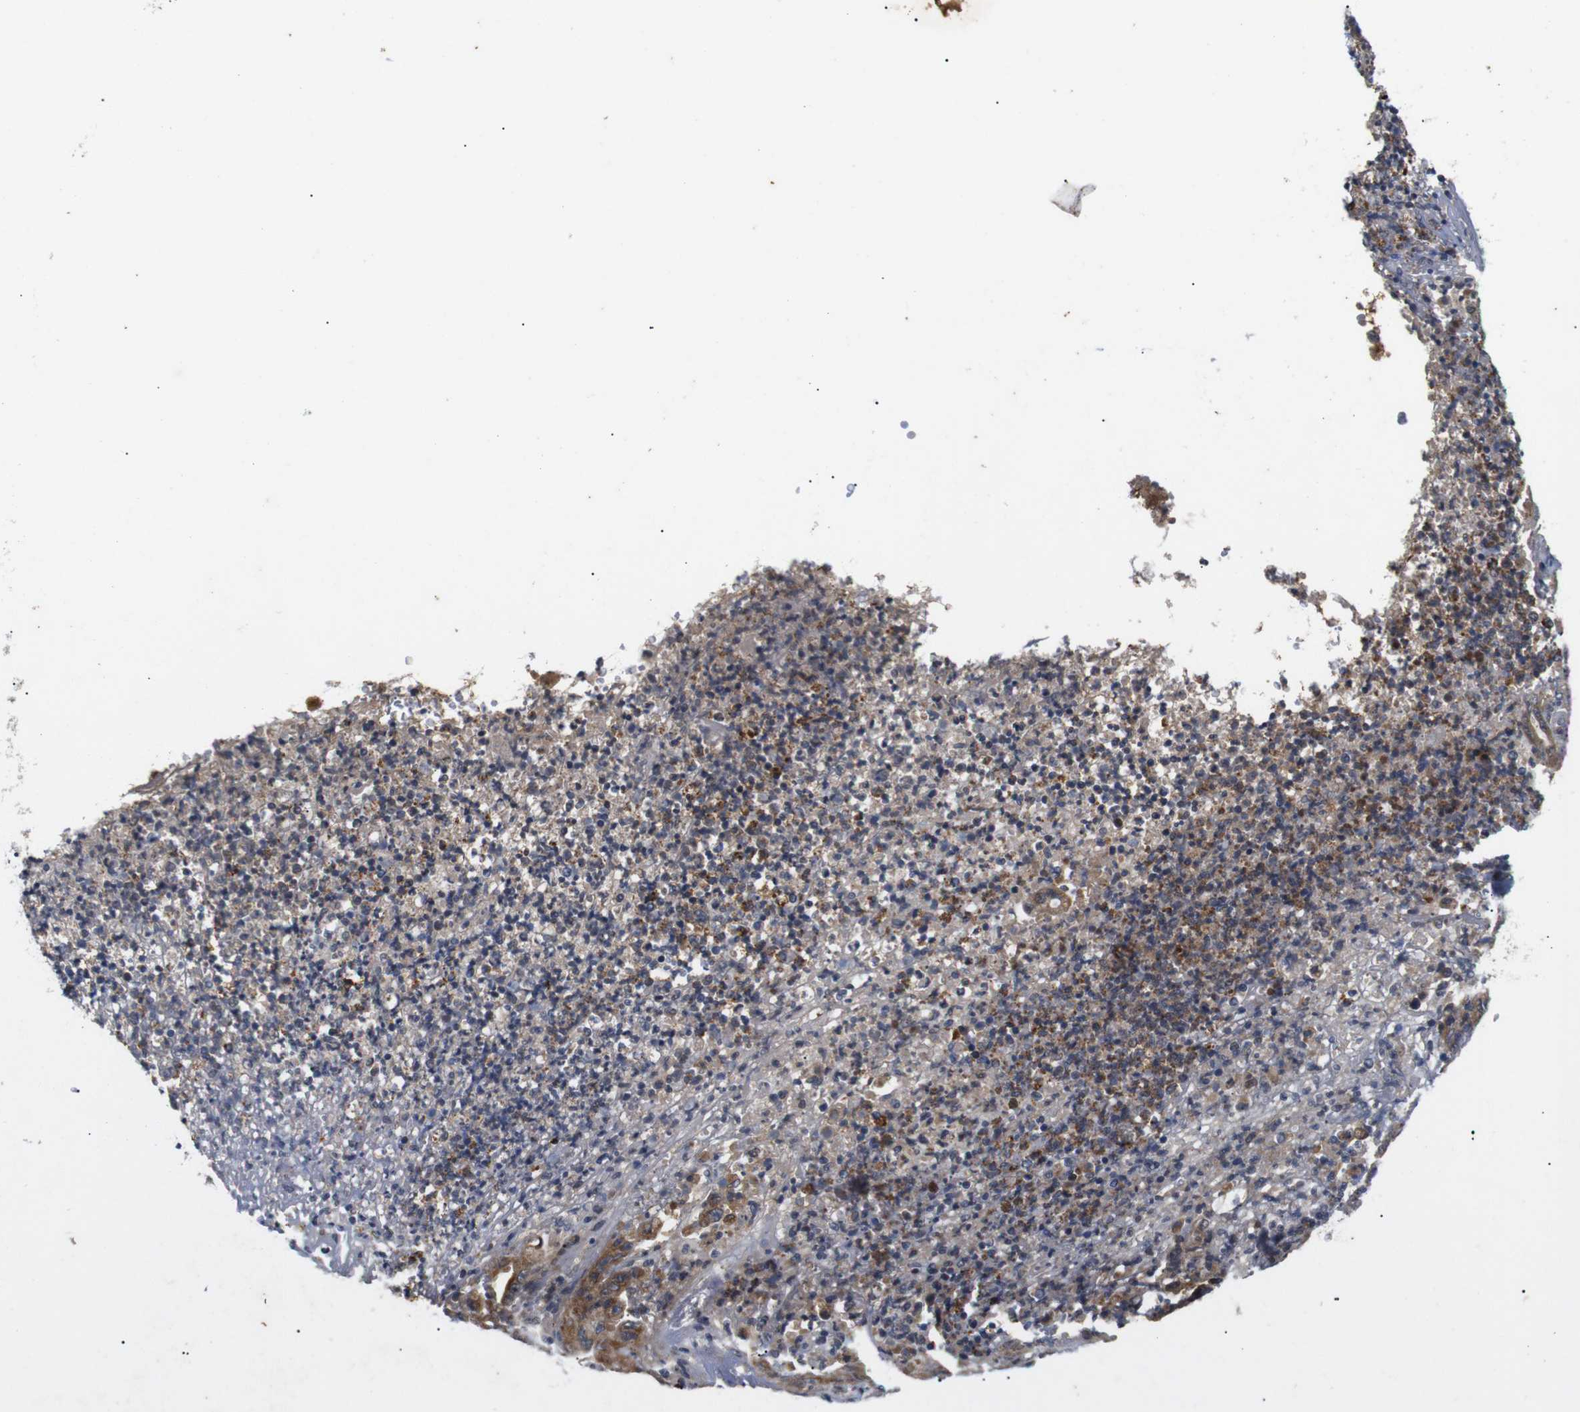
{"staining": {"intensity": "moderate", "quantity": ">75%", "location": "cytoplasmic/membranous"}, "tissue": "stomach cancer", "cell_type": "Tumor cells", "image_type": "cancer", "snomed": [{"axis": "morphology", "description": "Adenocarcinoma, NOS"}, {"axis": "topography", "description": "Stomach"}], "caption": "A photomicrograph showing moderate cytoplasmic/membranous expression in approximately >75% of tumor cells in stomach cancer (adenocarcinoma), as visualized by brown immunohistochemical staining.", "gene": "RIPK1", "patient": {"sex": "female", "age": 73}}